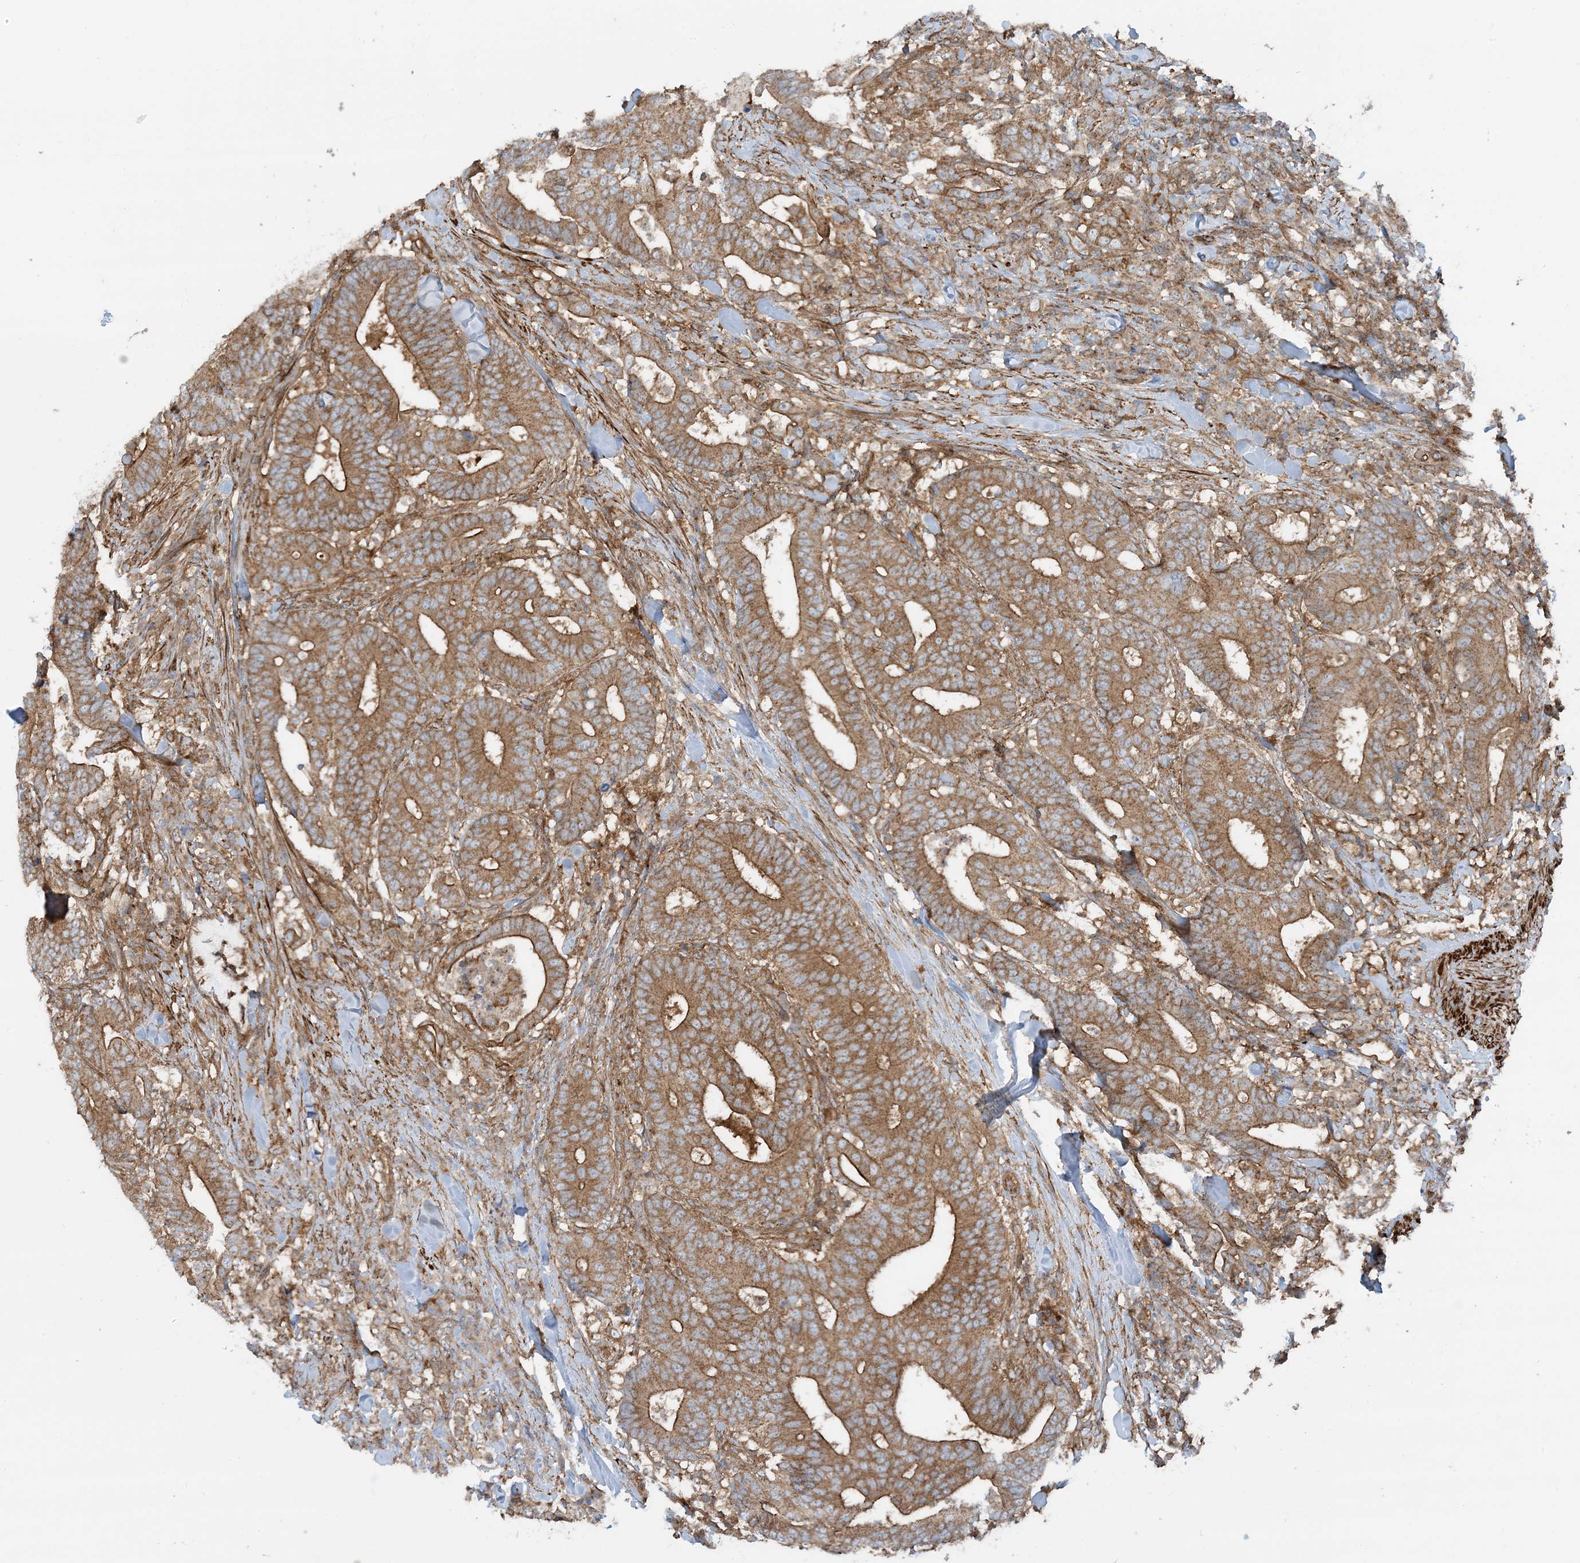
{"staining": {"intensity": "moderate", "quantity": "25%-75%", "location": "cytoplasmic/membranous"}, "tissue": "colorectal cancer", "cell_type": "Tumor cells", "image_type": "cancer", "snomed": [{"axis": "morphology", "description": "Adenocarcinoma, NOS"}, {"axis": "topography", "description": "Colon"}], "caption": "Immunohistochemistry (IHC) image of human colorectal adenocarcinoma stained for a protein (brown), which shows medium levels of moderate cytoplasmic/membranous positivity in about 25%-75% of tumor cells.", "gene": "STAM2", "patient": {"sex": "female", "age": 66}}